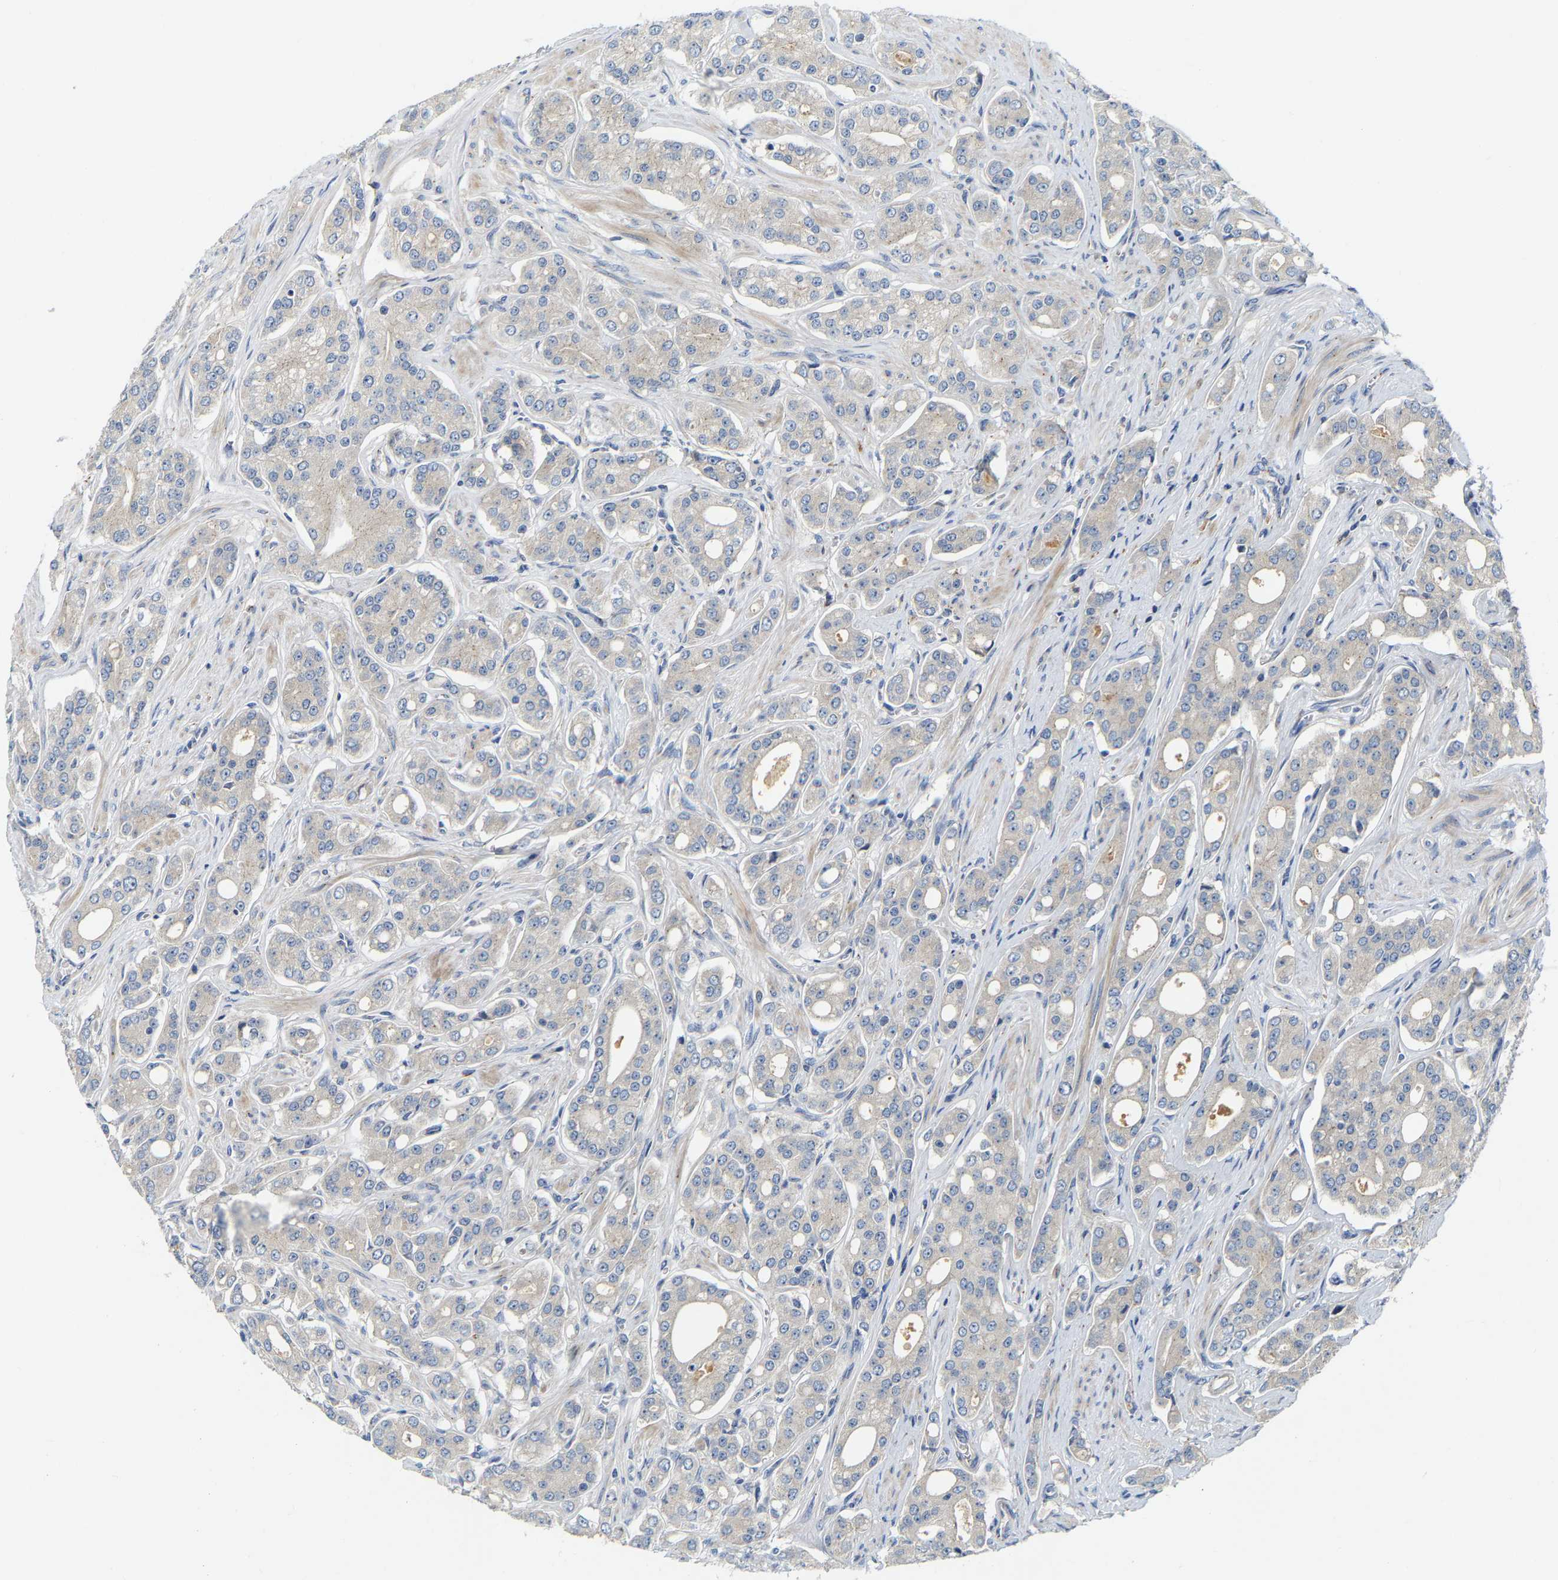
{"staining": {"intensity": "weak", "quantity": "<25%", "location": "cytoplasmic/membranous"}, "tissue": "prostate cancer", "cell_type": "Tumor cells", "image_type": "cancer", "snomed": [{"axis": "morphology", "description": "Adenocarcinoma, High grade"}, {"axis": "topography", "description": "Prostate"}], "caption": "Immunohistochemical staining of human prostate cancer (high-grade adenocarcinoma) exhibits no significant expression in tumor cells. Brightfield microscopy of immunohistochemistry stained with DAB (brown) and hematoxylin (blue), captured at high magnification.", "gene": "PCNT", "patient": {"sex": "male", "age": 71}}